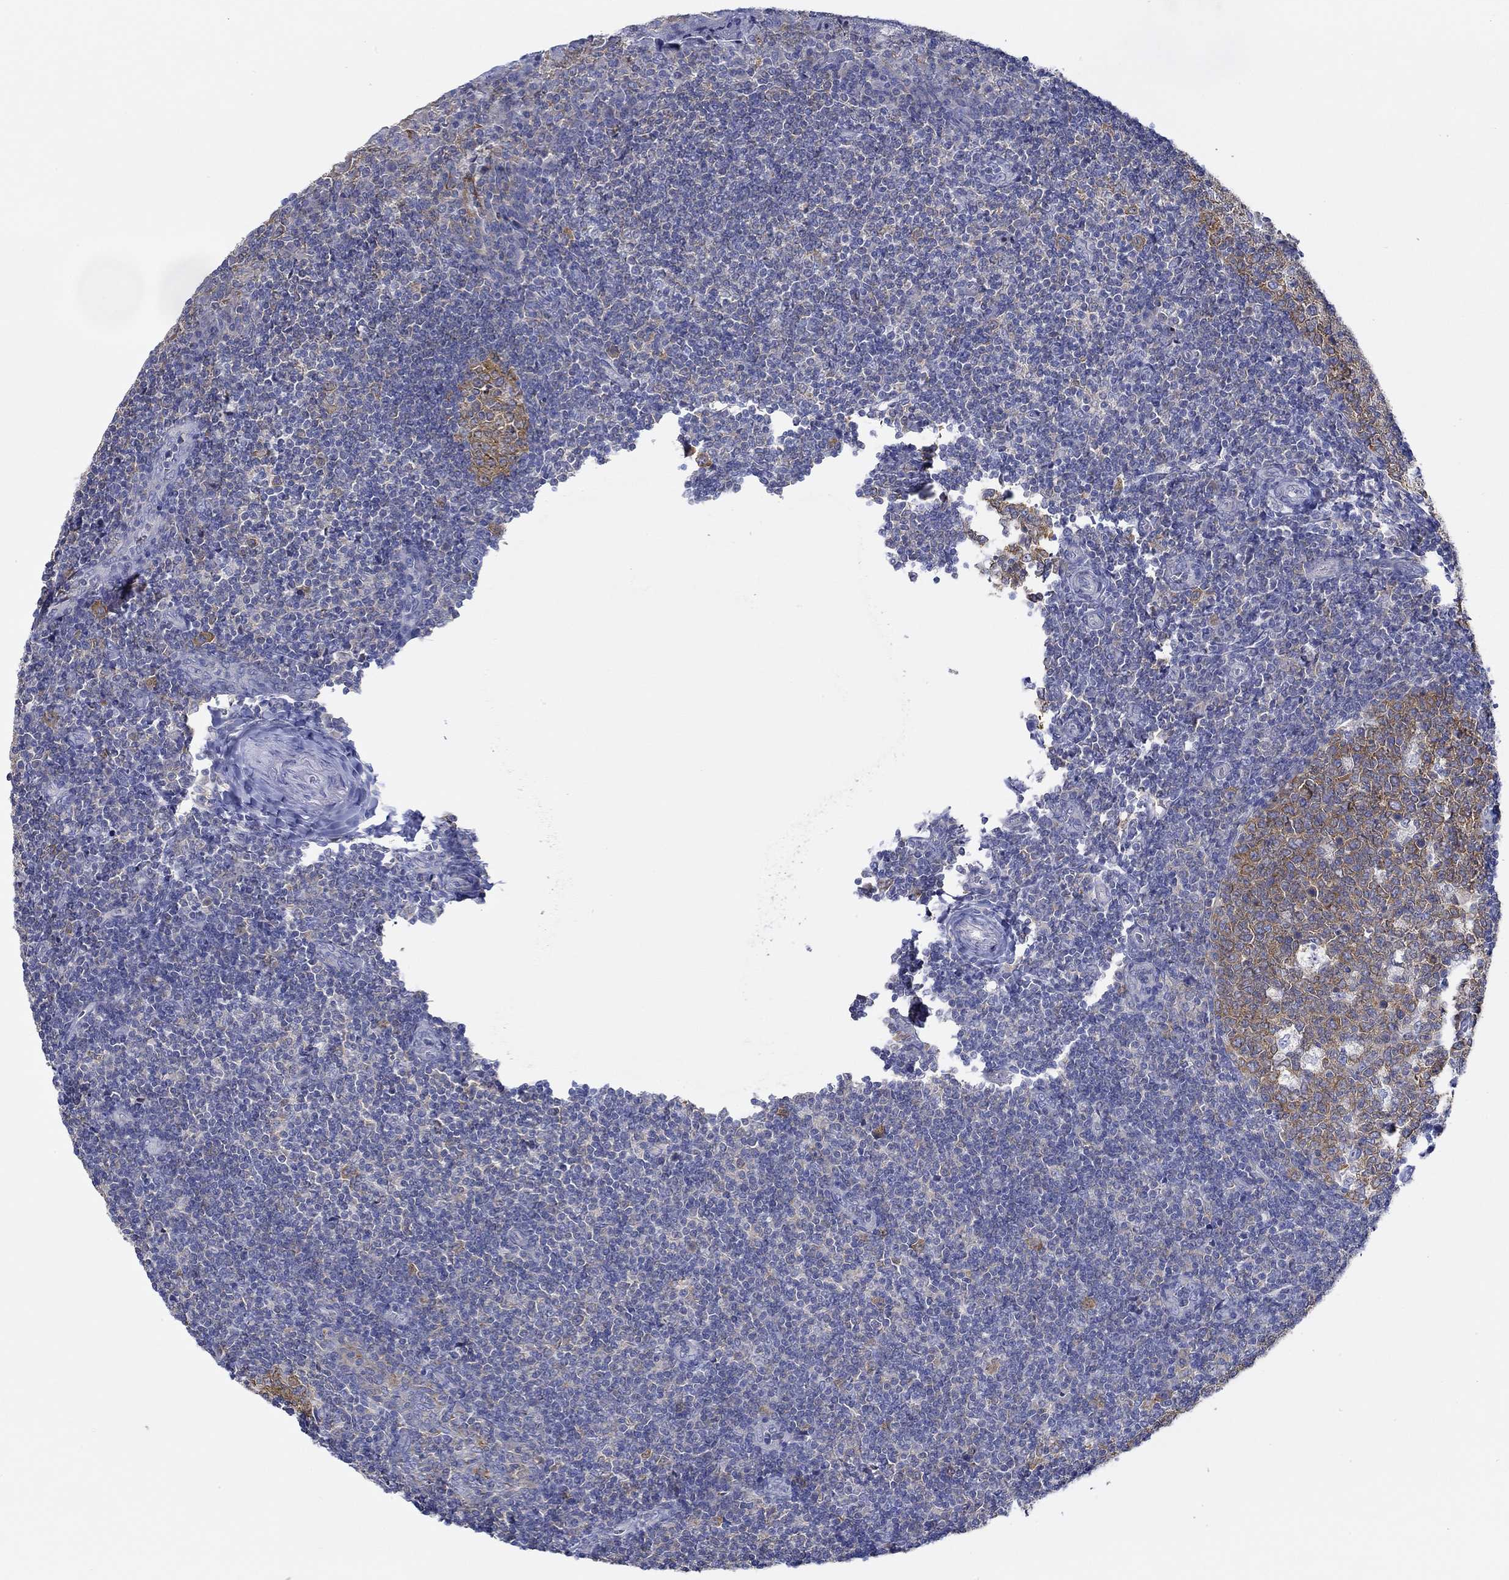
{"staining": {"intensity": "moderate", "quantity": "25%-75%", "location": "cytoplasmic/membranous"}, "tissue": "tonsil", "cell_type": "Germinal center cells", "image_type": "normal", "snomed": [{"axis": "morphology", "description": "Normal tissue, NOS"}, {"axis": "topography", "description": "Tonsil"}], "caption": "A photomicrograph of human tonsil stained for a protein demonstrates moderate cytoplasmic/membranous brown staining in germinal center cells.", "gene": "SLC27A3", "patient": {"sex": "female", "age": 13}}